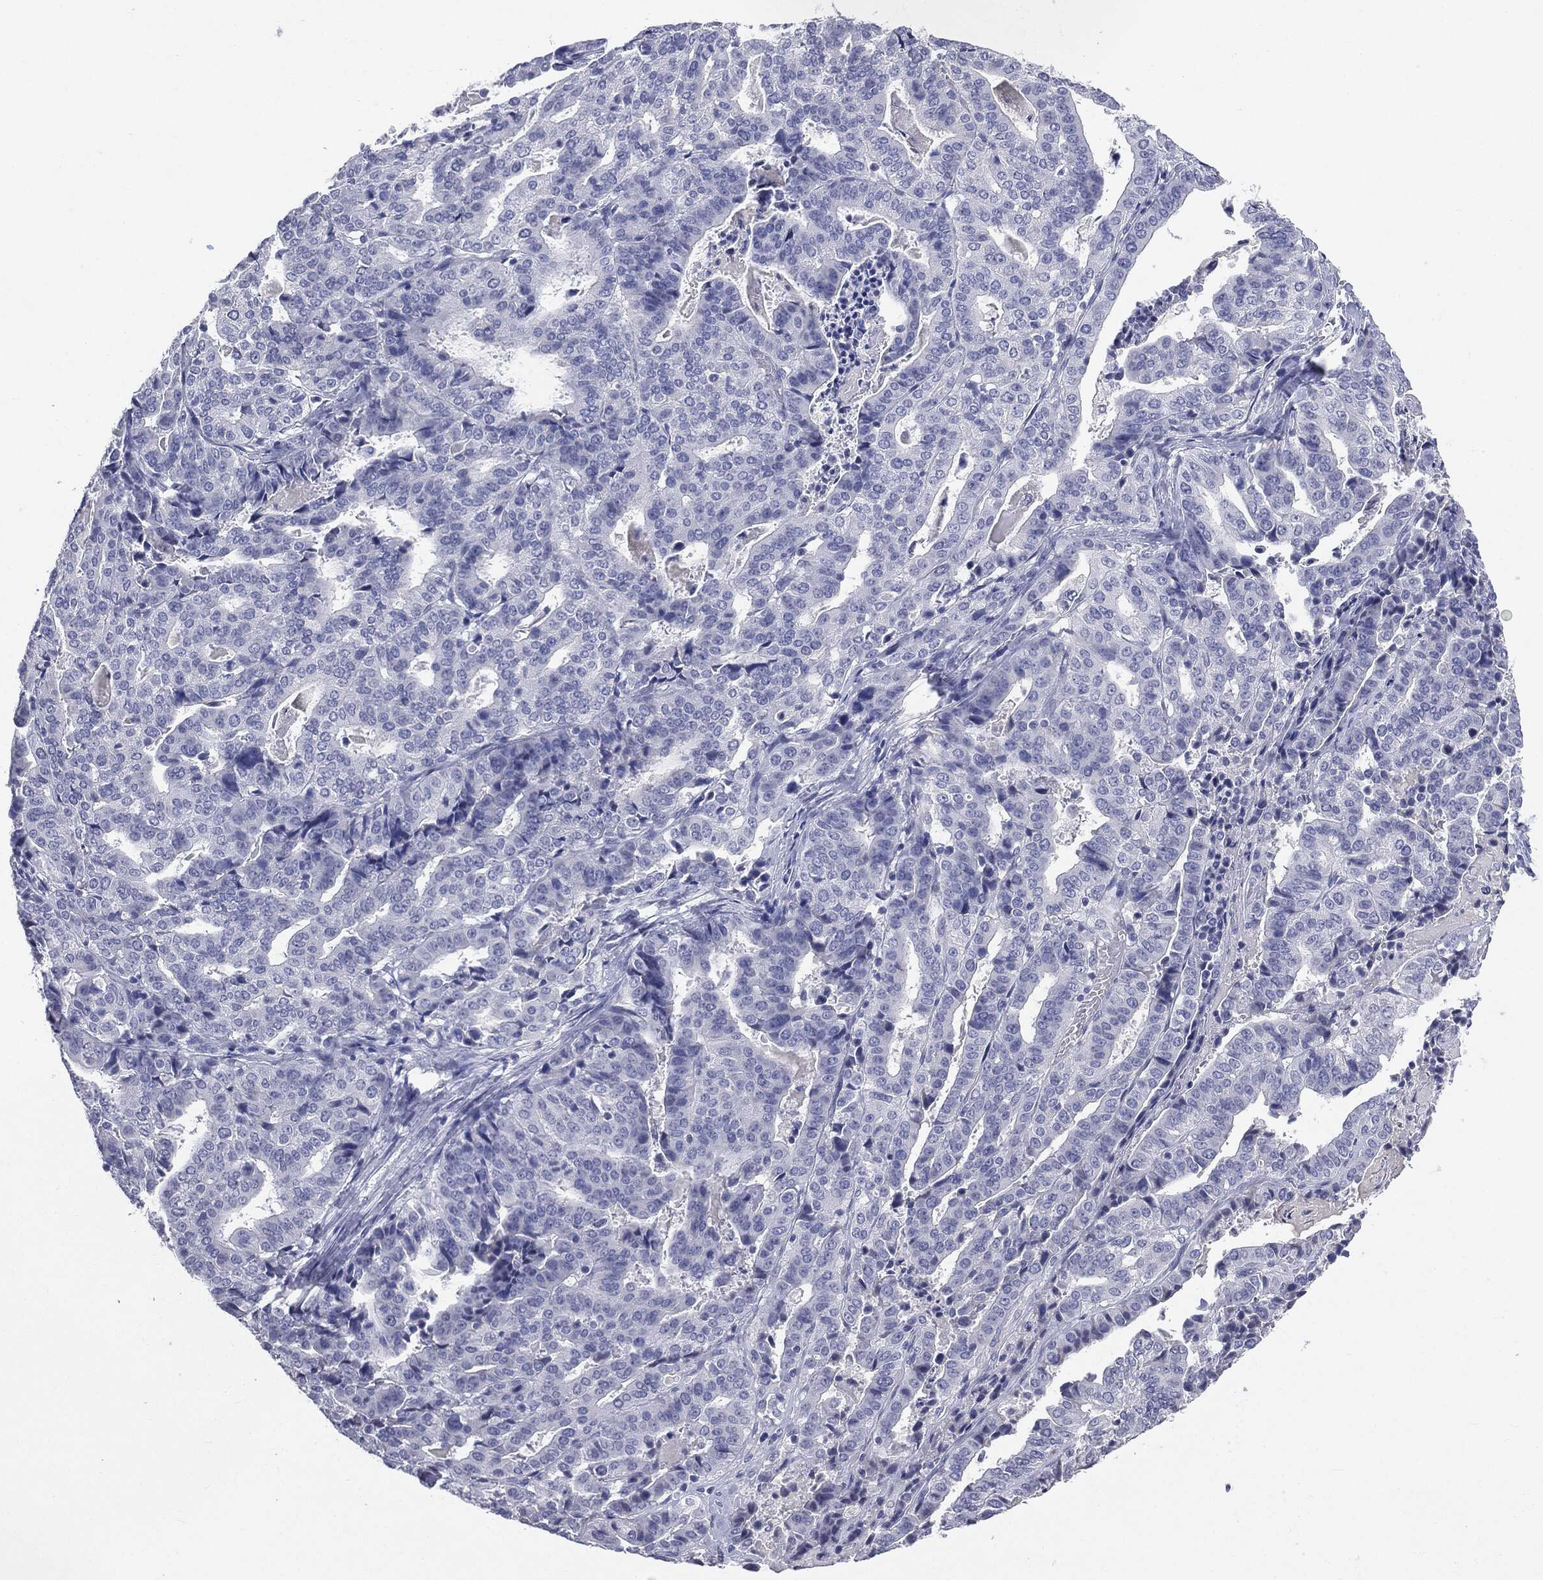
{"staining": {"intensity": "negative", "quantity": "none", "location": "none"}, "tissue": "stomach cancer", "cell_type": "Tumor cells", "image_type": "cancer", "snomed": [{"axis": "morphology", "description": "Adenocarcinoma, NOS"}, {"axis": "topography", "description": "Stomach"}], "caption": "This is an IHC photomicrograph of adenocarcinoma (stomach). There is no expression in tumor cells.", "gene": "TSHB", "patient": {"sex": "male", "age": 48}}